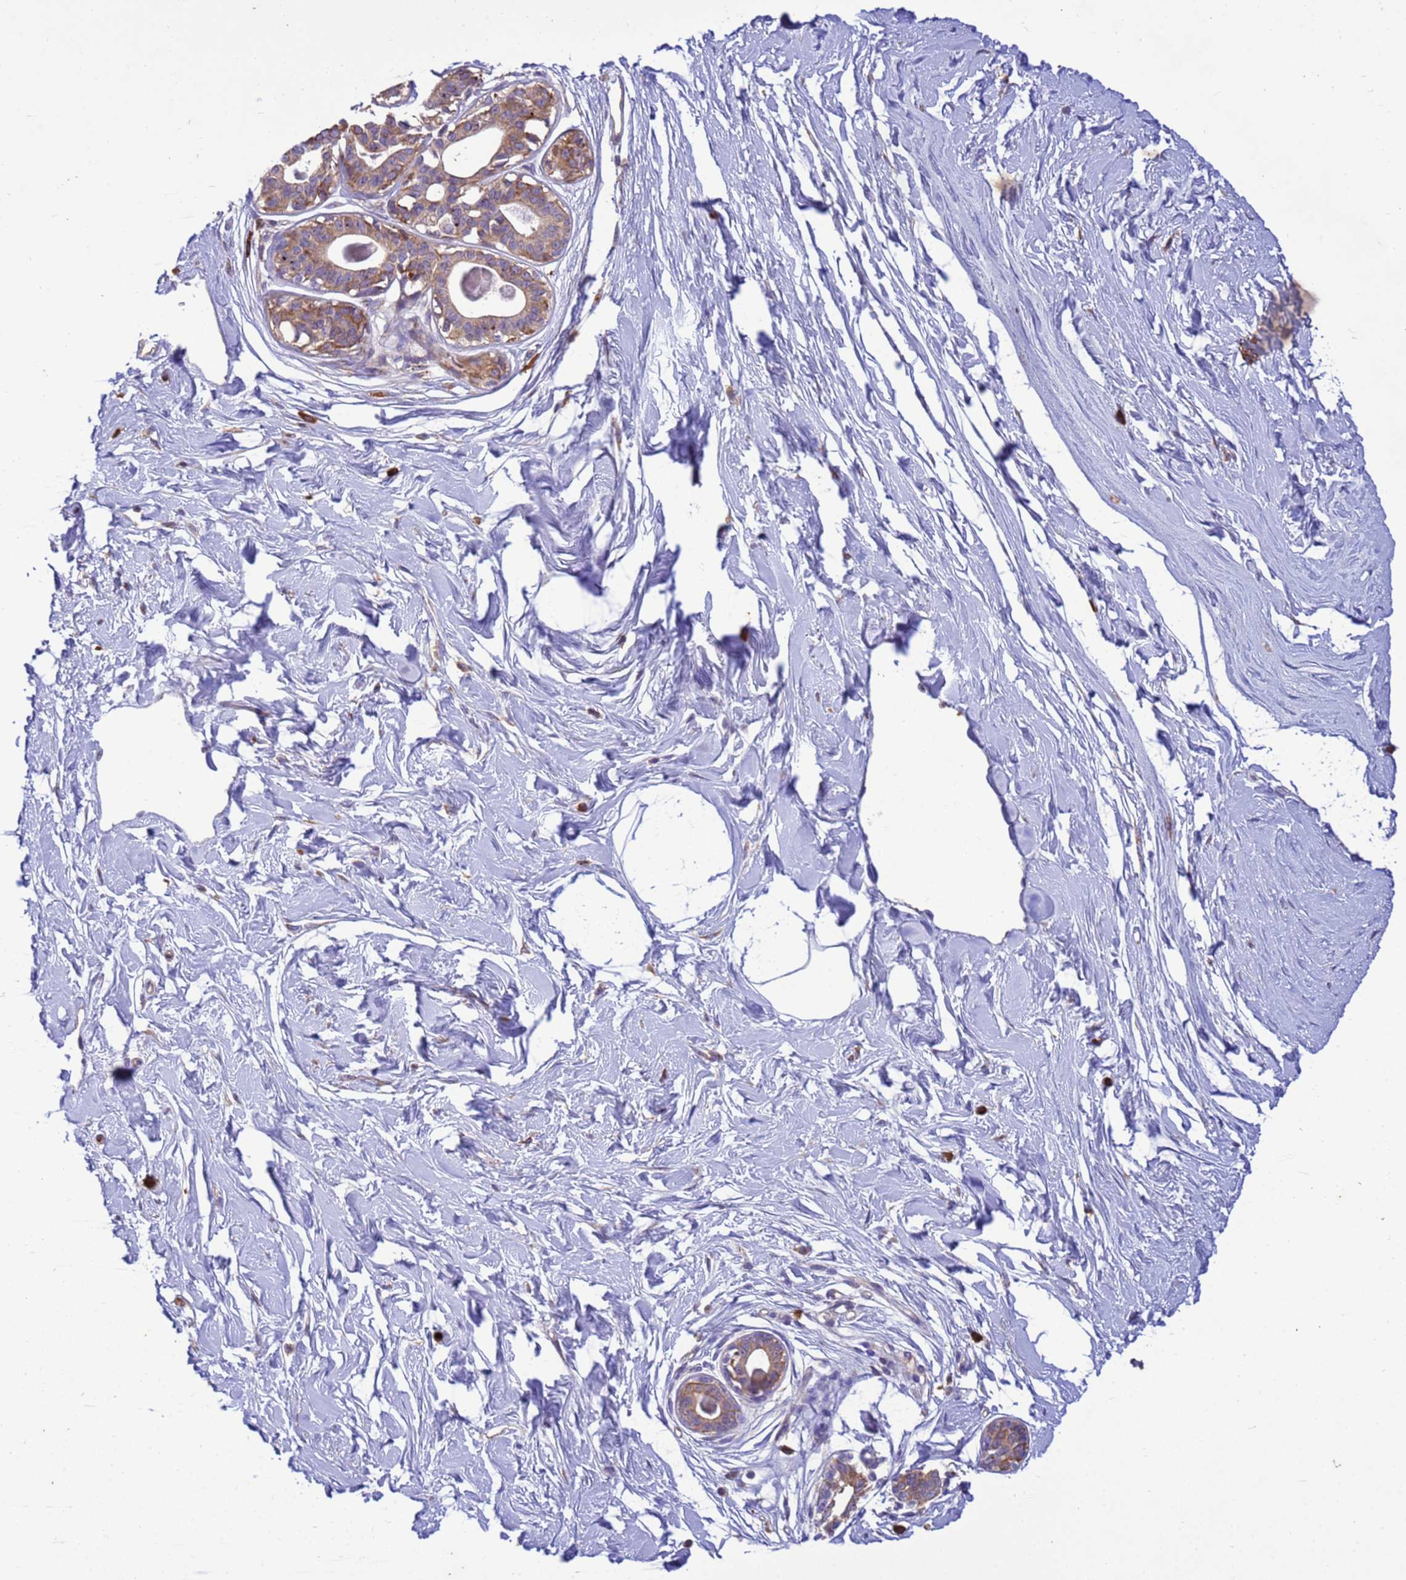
{"staining": {"intensity": "negative", "quantity": "none", "location": "none"}, "tissue": "breast", "cell_type": "Adipocytes", "image_type": "normal", "snomed": [{"axis": "morphology", "description": "Normal tissue, NOS"}, {"axis": "topography", "description": "Breast"}], "caption": "Immunohistochemical staining of benign breast reveals no significant positivity in adipocytes. (DAB (3,3'-diaminobenzidine) IHC visualized using brightfield microscopy, high magnification).", "gene": "THAP5", "patient": {"sex": "female", "age": 45}}